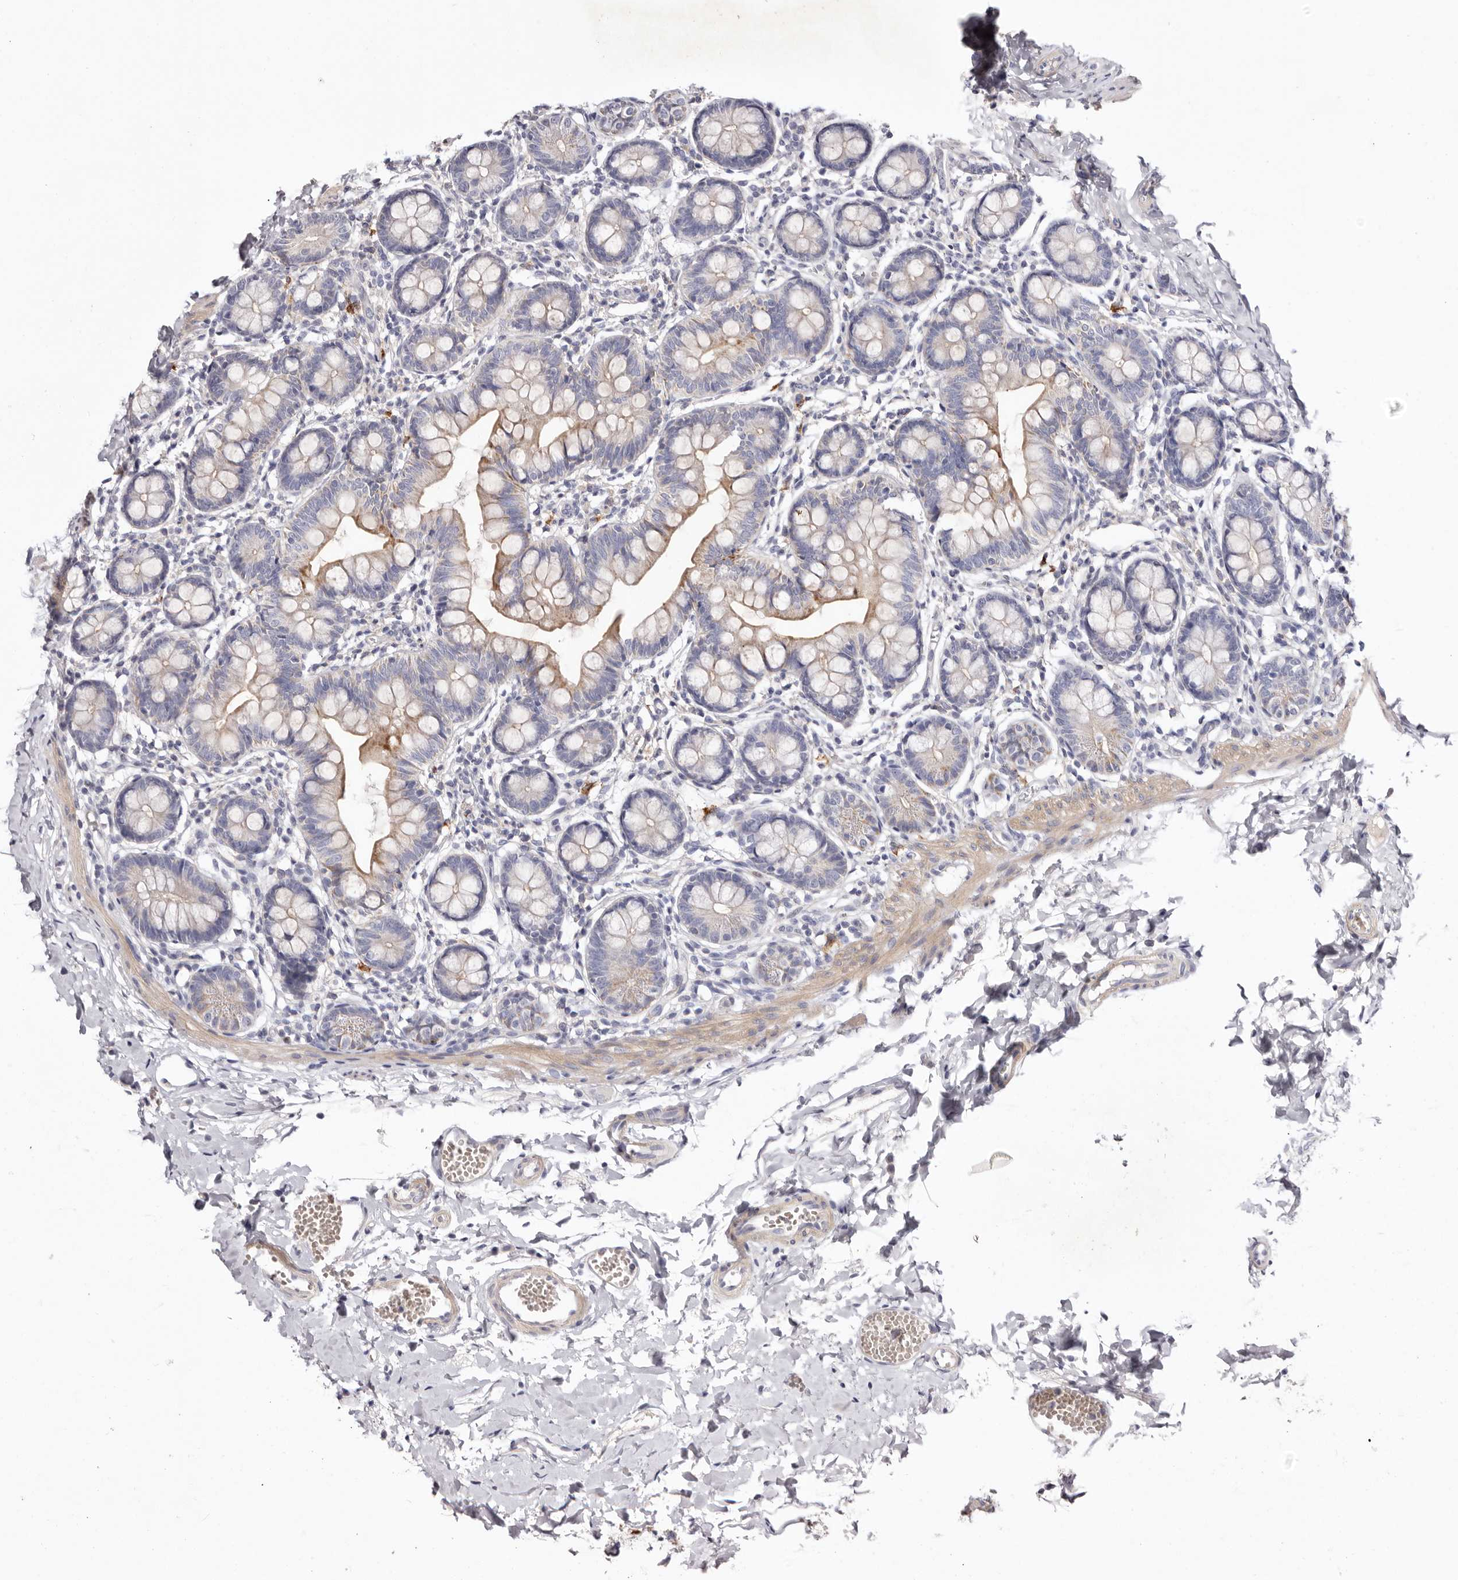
{"staining": {"intensity": "moderate", "quantity": "25%-75%", "location": "cytoplasmic/membranous"}, "tissue": "small intestine", "cell_type": "Glandular cells", "image_type": "normal", "snomed": [{"axis": "morphology", "description": "Normal tissue, NOS"}, {"axis": "topography", "description": "Small intestine"}], "caption": "Human small intestine stained with a brown dye reveals moderate cytoplasmic/membranous positive staining in about 25%-75% of glandular cells.", "gene": "S1PR5", "patient": {"sex": "male", "age": 7}}